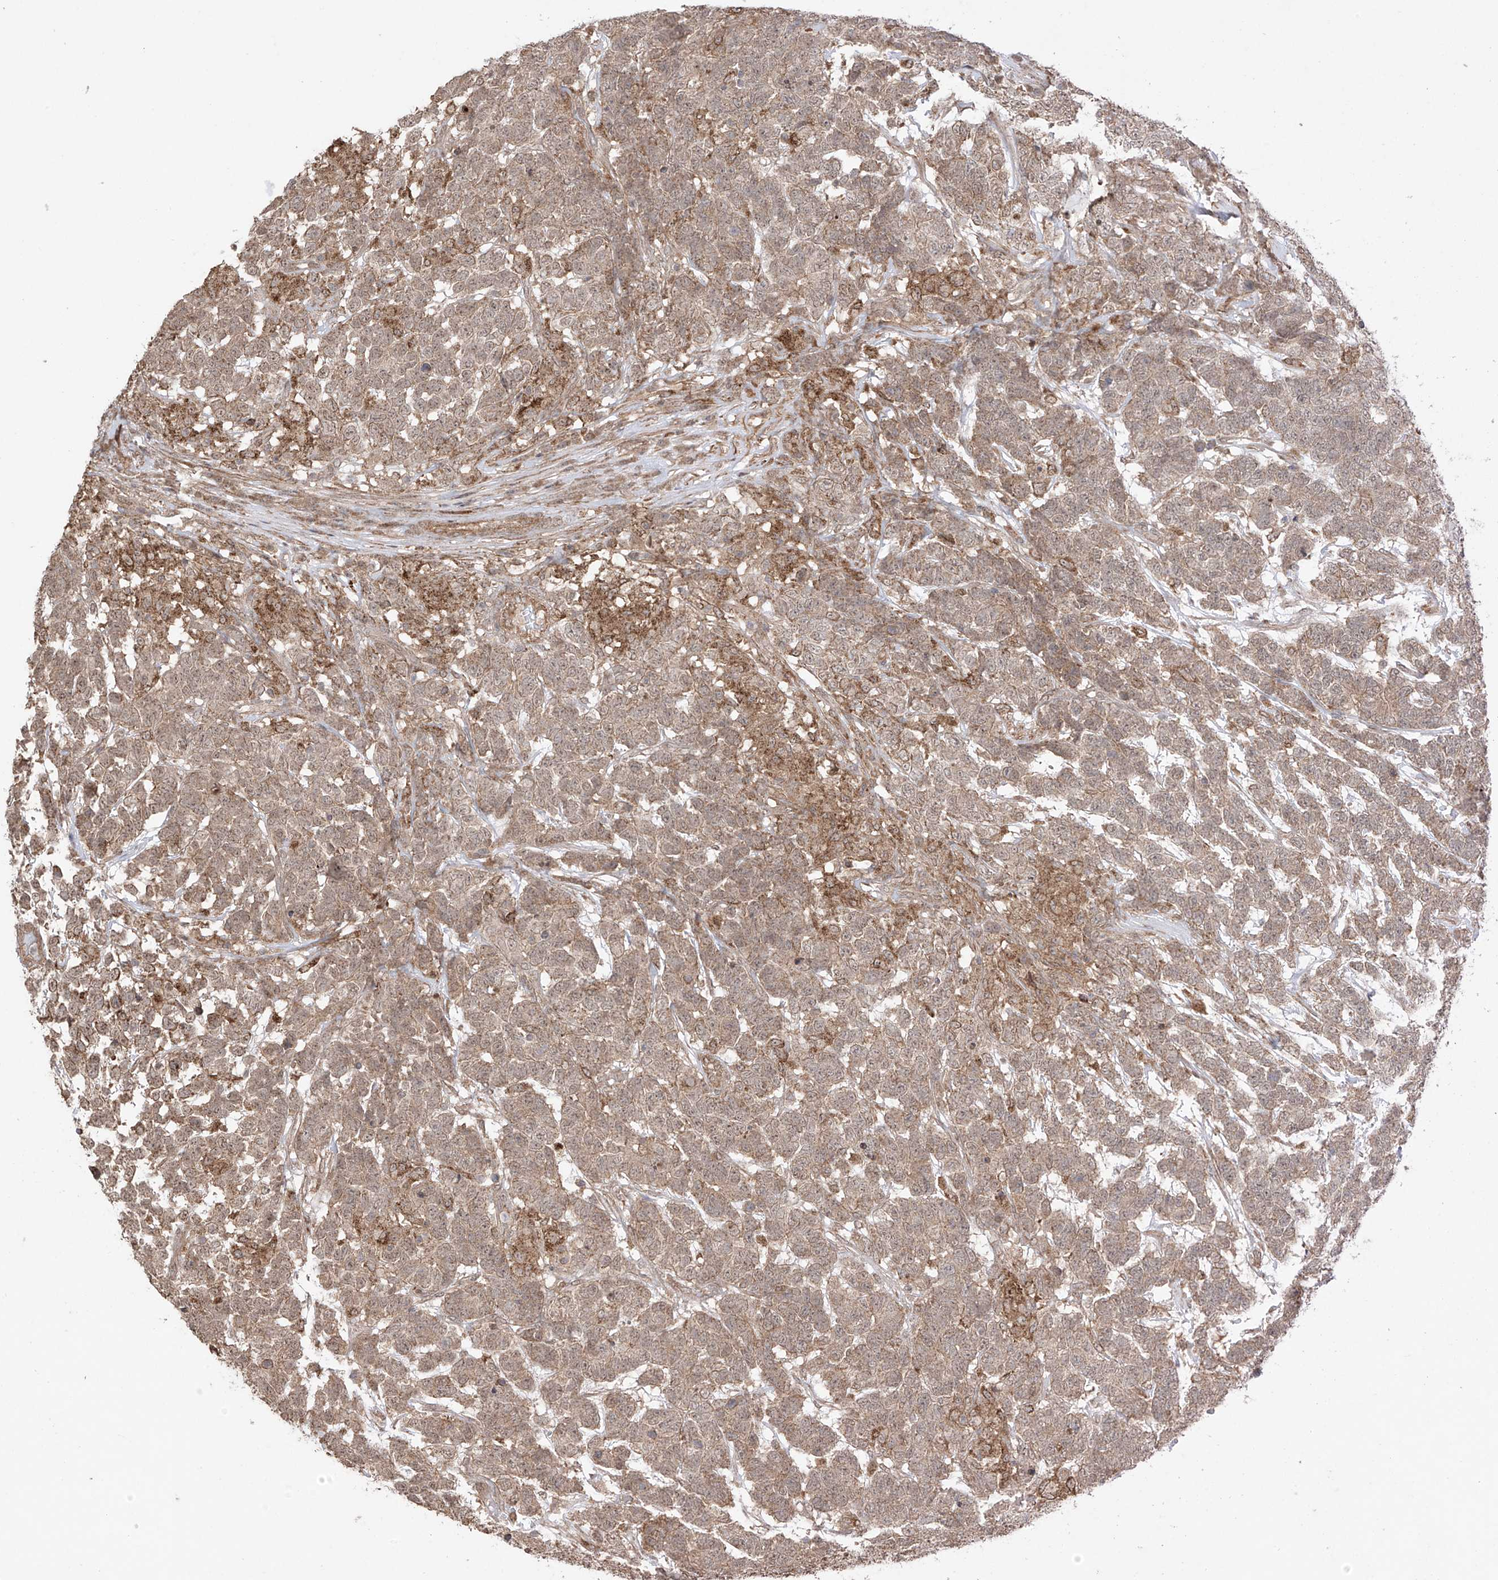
{"staining": {"intensity": "moderate", "quantity": "<25%", "location": "cytoplasmic/membranous,nuclear"}, "tissue": "testis cancer", "cell_type": "Tumor cells", "image_type": "cancer", "snomed": [{"axis": "morphology", "description": "Carcinoma, Embryonal, NOS"}, {"axis": "topography", "description": "Testis"}], "caption": "This micrograph displays testis cancer (embryonal carcinoma) stained with immunohistochemistry to label a protein in brown. The cytoplasmic/membranous and nuclear of tumor cells show moderate positivity for the protein. Nuclei are counter-stained blue.", "gene": "ABCD1", "patient": {"sex": "male", "age": 26}}